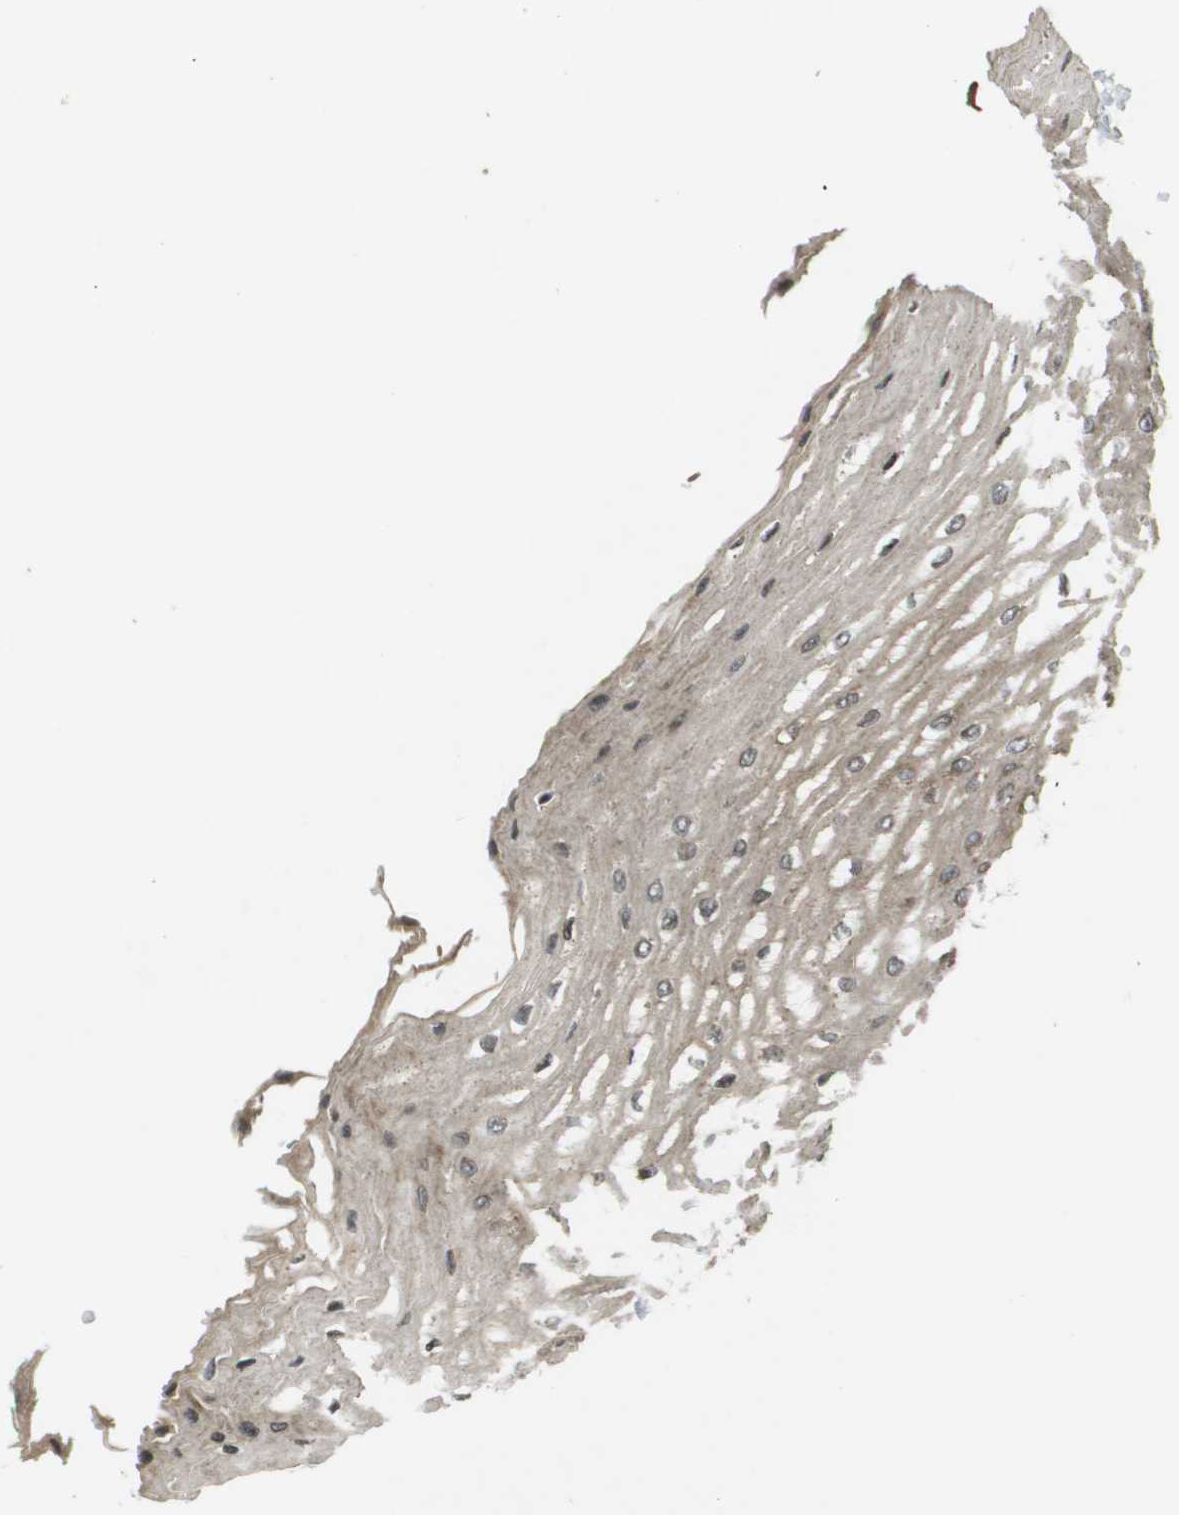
{"staining": {"intensity": "strong", "quantity": "25%-75%", "location": "cytoplasmic/membranous"}, "tissue": "esophagus", "cell_type": "Squamous epithelial cells", "image_type": "normal", "snomed": [{"axis": "morphology", "description": "Normal tissue, NOS"}, {"axis": "topography", "description": "Esophagus"}], "caption": "A brown stain shows strong cytoplasmic/membranous expression of a protein in squamous epithelial cells of benign human esophagus. (DAB (3,3'-diaminobenzidine) = brown stain, brightfield microscopy at high magnification).", "gene": "KIF11", "patient": {"sex": "male", "age": 54}}